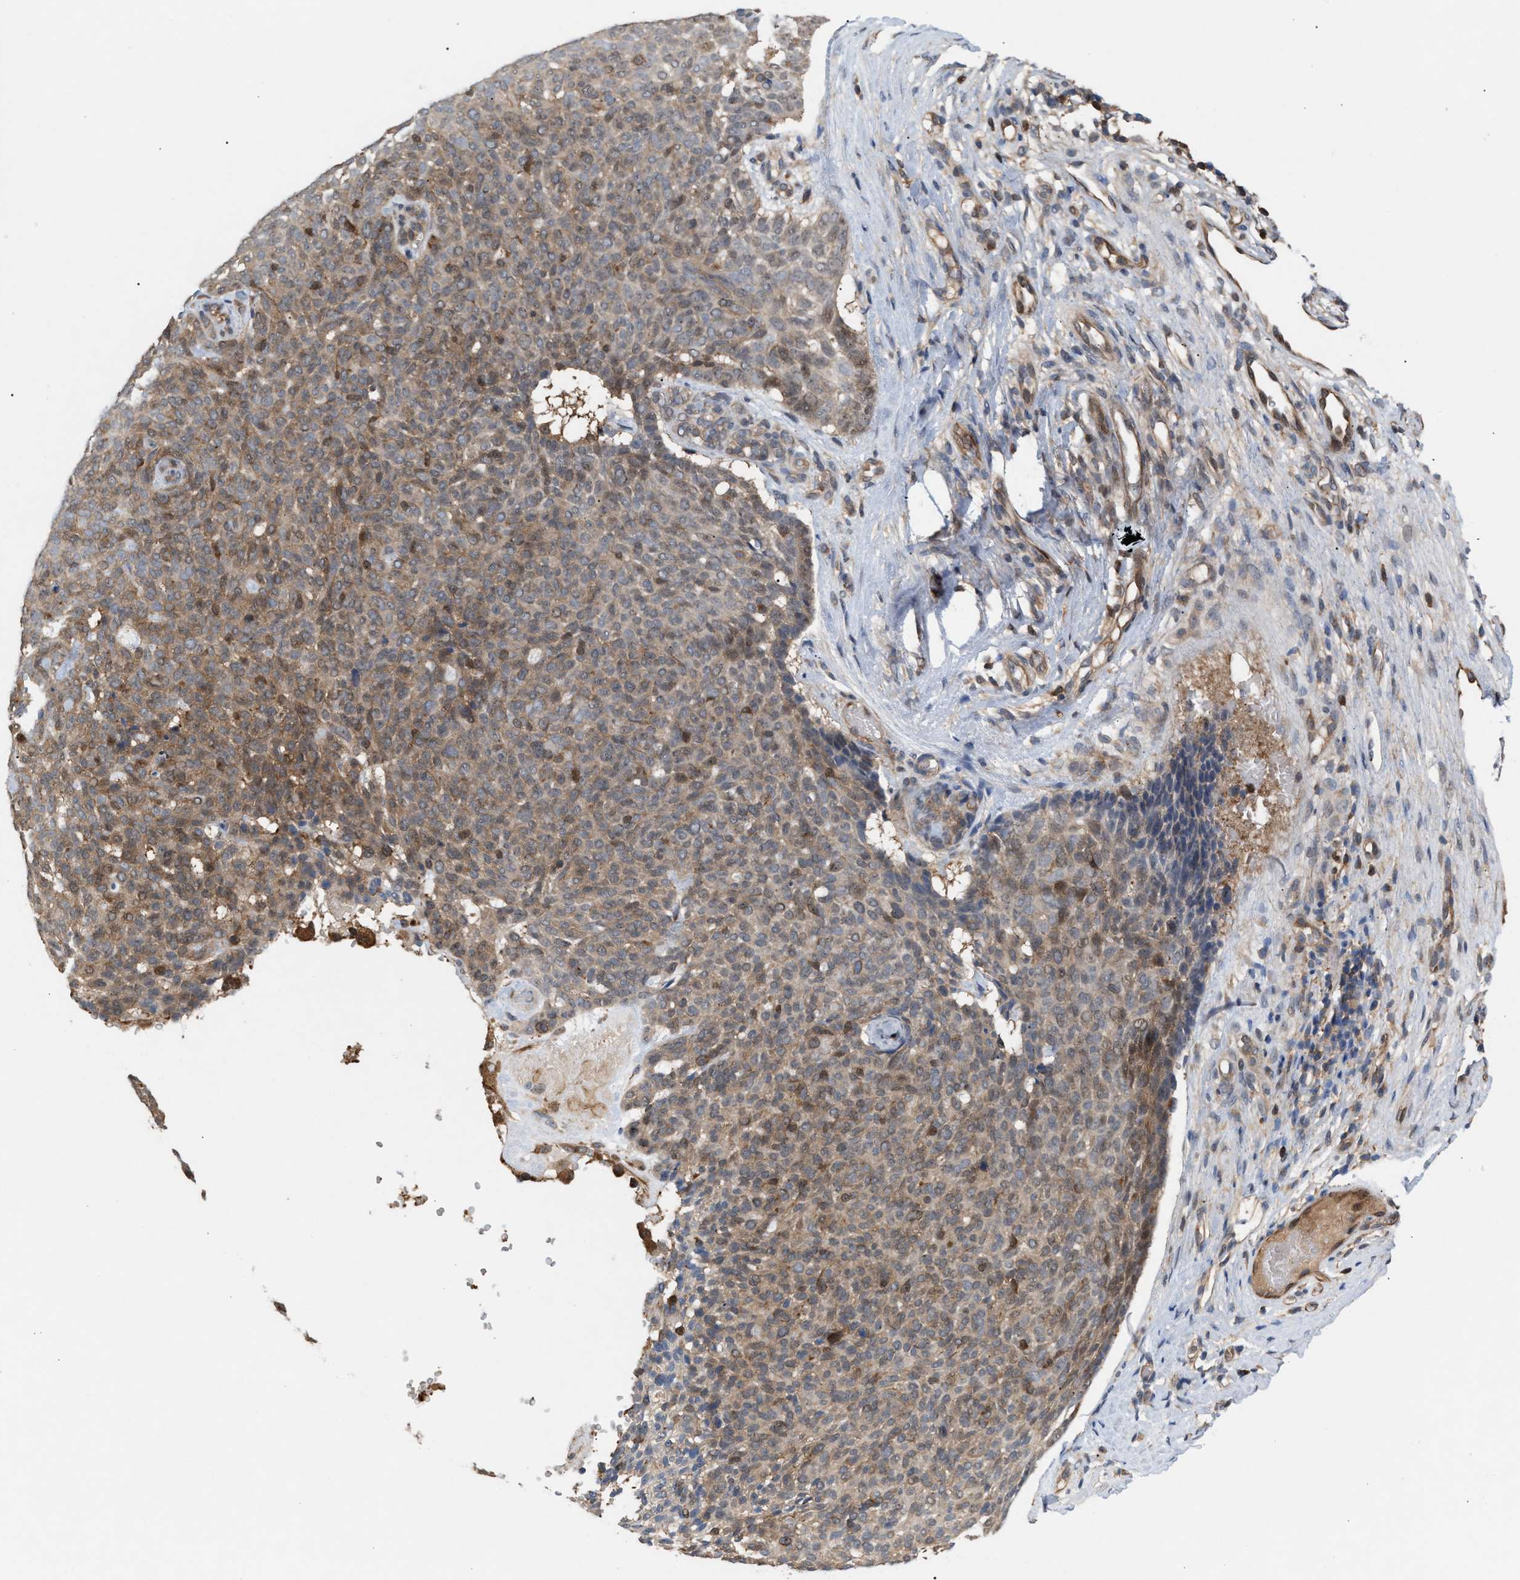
{"staining": {"intensity": "weak", "quantity": "25%-75%", "location": "cytoplasmic/membranous"}, "tissue": "skin cancer", "cell_type": "Tumor cells", "image_type": "cancer", "snomed": [{"axis": "morphology", "description": "Basal cell carcinoma"}, {"axis": "topography", "description": "Skin"}], "caption": "The histopathology image displays a brown stain indicating the presence of a protein in the cytoplasmic/membranous of tumor cells in skin cancer.", "gene": "GLOD4", "patient": {"sex": "male", "age": 61}}